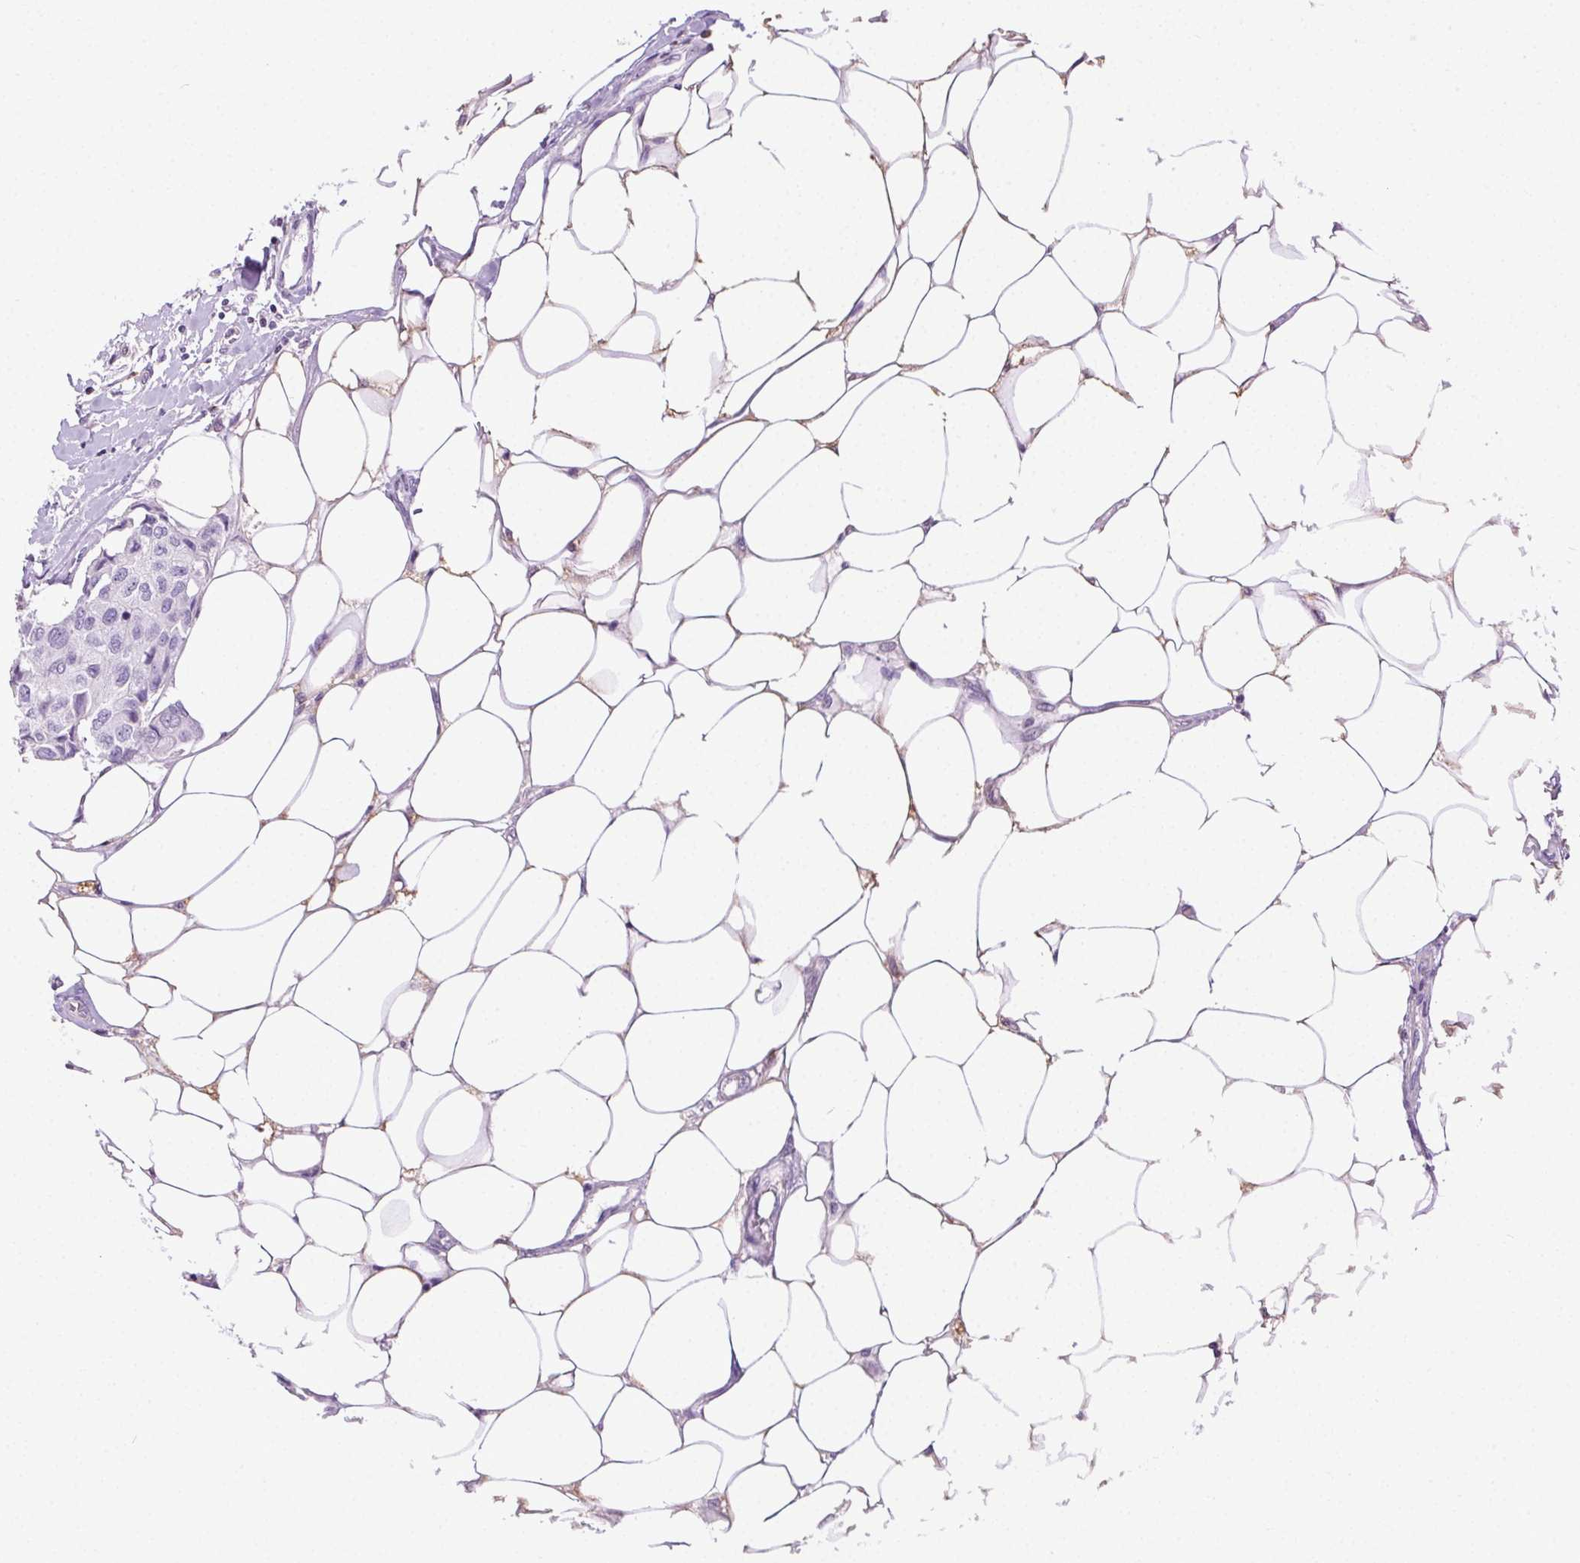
{"staining": {"intensity": "negative", "quantity": "none", "location": "none"}, "tissue": "breast cancer", "cell_type": "Tumor cells", "image_type": "cancer", "snomed": [{"axis": "morphology", "description": "Duct carcinoma"}, {"axis": "topography", "description": "Breast"}, {"axis": "topography", "description": "Lymph node"}], "caption": "This is an immunohistochemistry histopathology image of invasive ductal carcinoma (breast). There is no staining in tumor cells.", "gene": "SYCE2", "patient": {"sex": "female", "age": 80}}